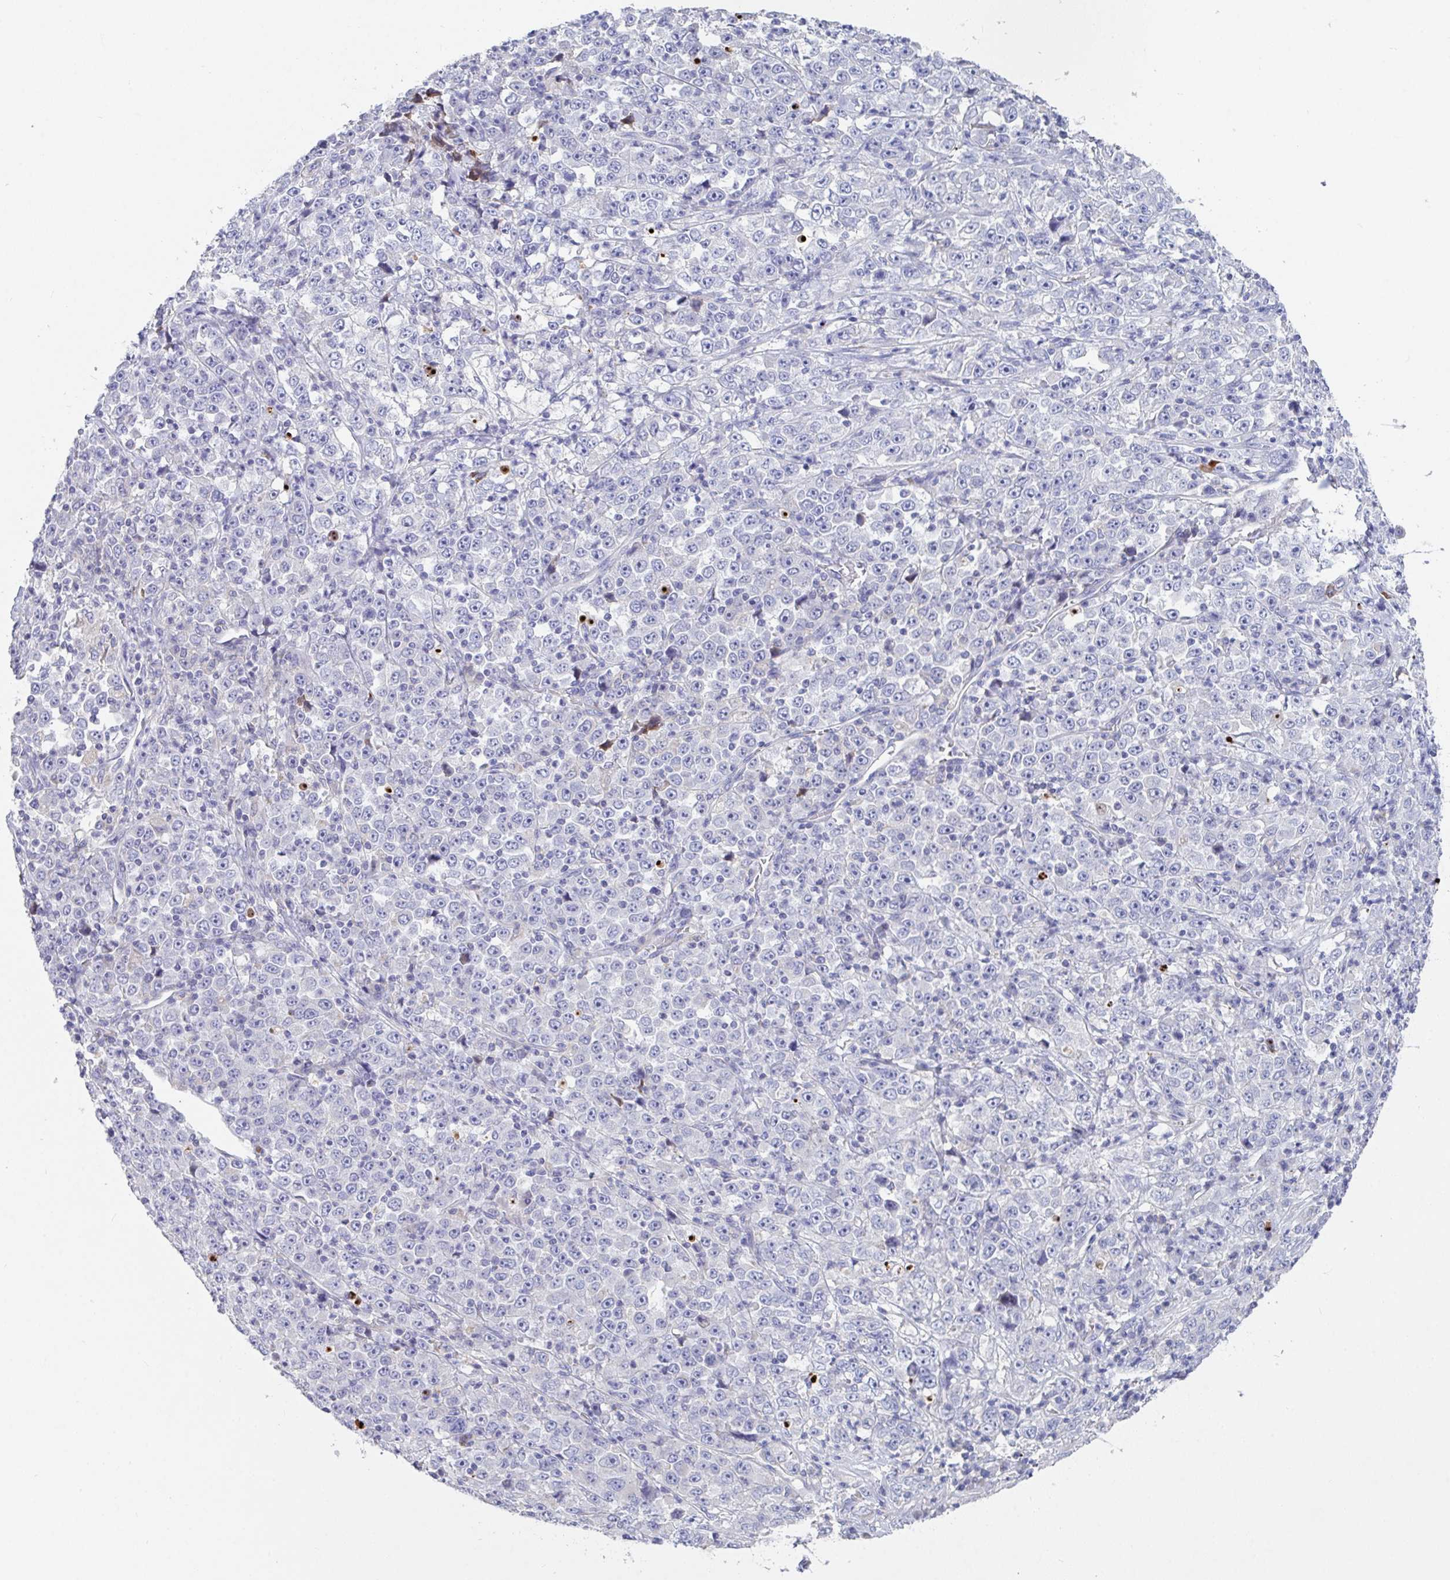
{"staining": {"intensity": "negative", "quantity": "none", "location": "none"}, "tissue": "stomach cancer", "cell_type": "Tumor cells", "image_type": "cancer", "snomed": [{"axis": "morphology", "description": "Normal tissue, NOS"}, {"axis": "morphology", "description": "Adenocarcinoma, NOS"}, {"axis": "topography", "description": "Stomach, upper"}, {"axis": "topography", "description": "Stomach"}], "caption": "Immunohistochemical staining of human stomach cancer reveals no significant staining in tumor cells.", "gene": "ZNF561", "patient": {"sex": "male", "age": 59}}